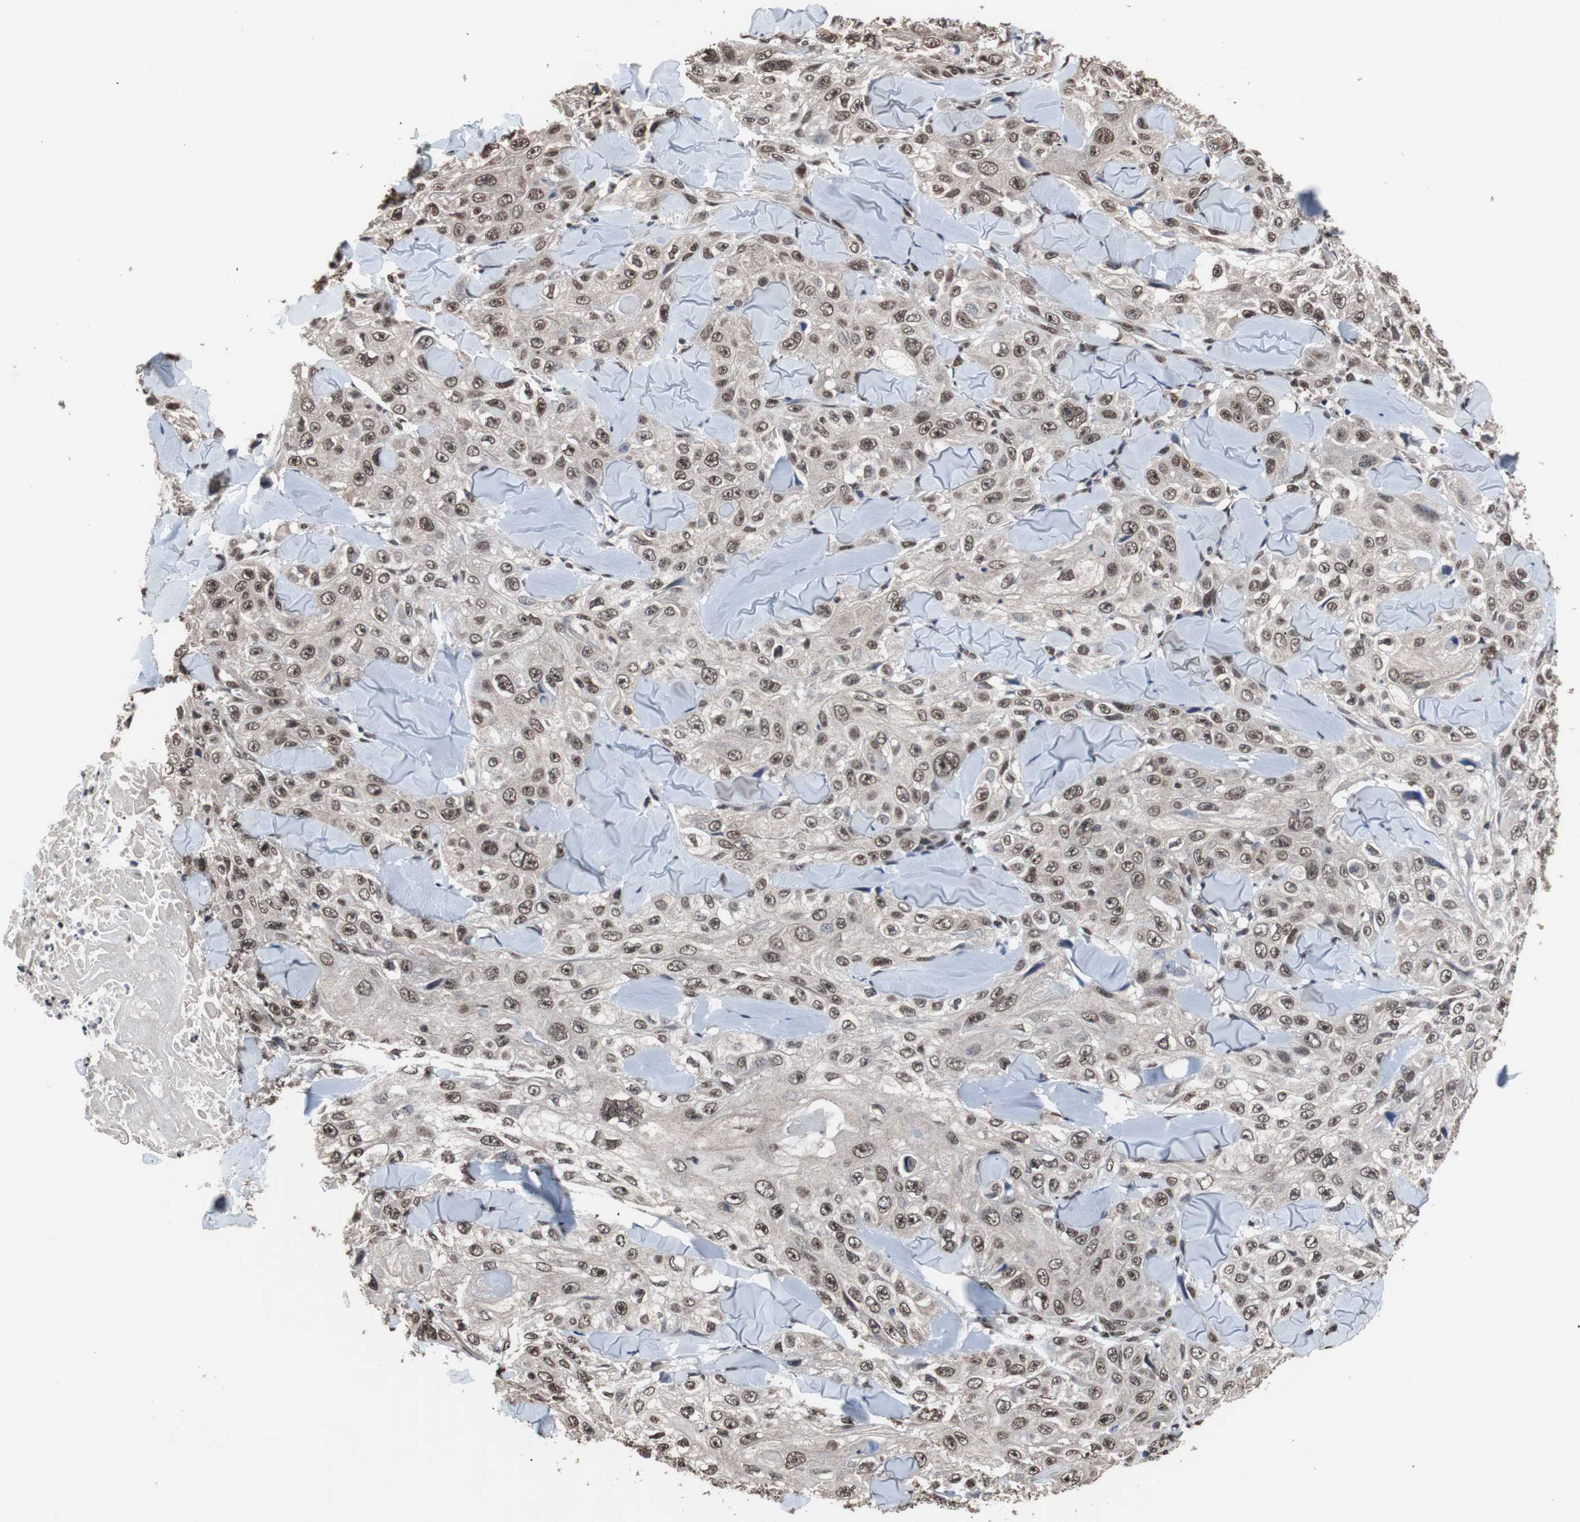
{"staining": {"intensity": "moderate", "quantity": ">75%", "location": "nuclear"}, "tissue": "skin cancer", "cell_type": "Tumor cells", "image_type": "cancer", "snomed": [{"axis": "morphology", "description": "Squamous cell carcinoma, NOS"}, {"axis": "topography", "description": "Skin"}], "caption": "An immunohistochemistry (IHC) image of tumor tissue is shown. Protein staining in brown shows moderate nuclear positivity in squamous cell carcinoma (skin) within tumor cells.", "gene": "MED27", "patient": {"sex": "male", "age": 86}}